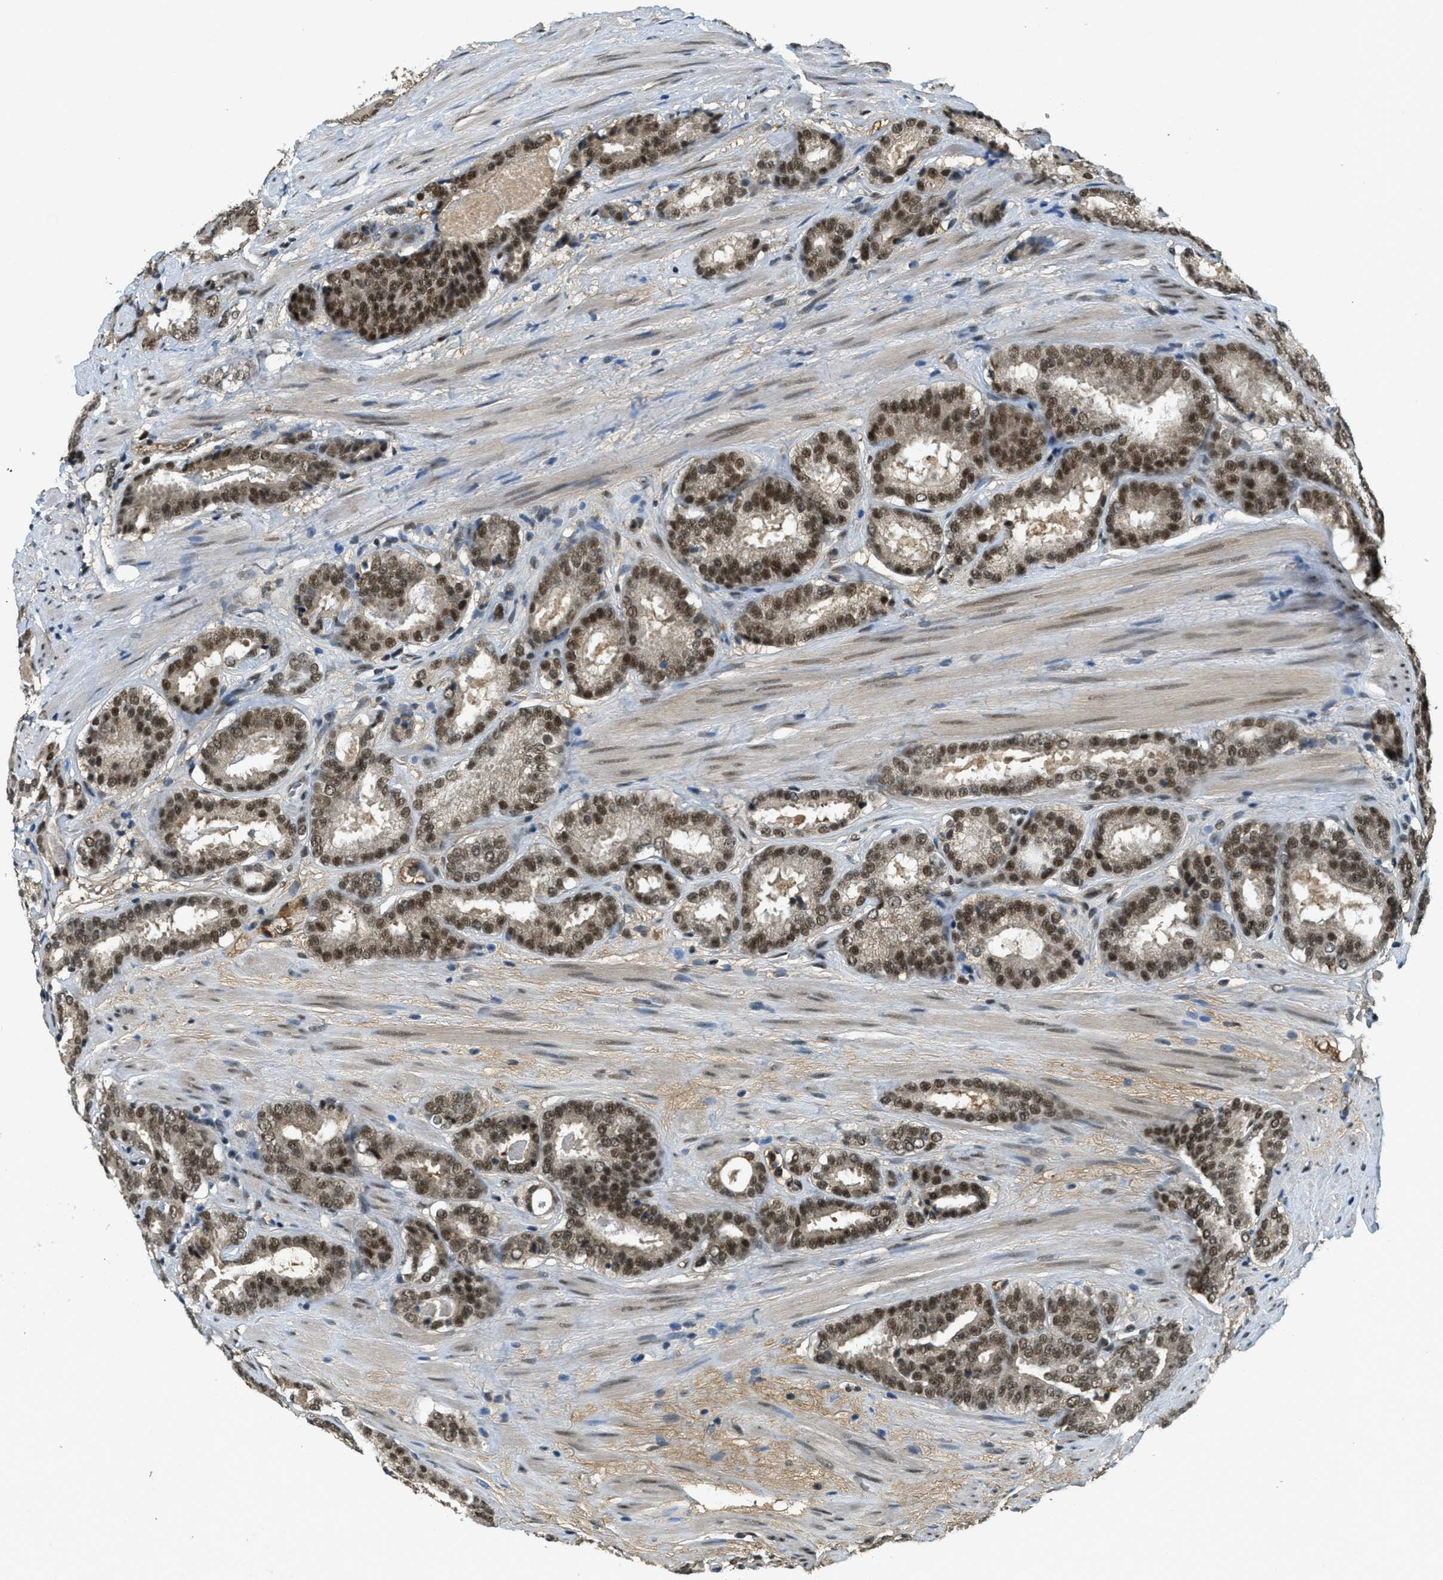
{"staining": {"intensity": "strong", "quantity": ">75%", "location": "nuclear"}, "tissue": "prostate cancer", "cell_type": "Tumor cells", "image_type": "cancer", "snomed": [{"axis": "morphology", "description": "Adenocarcinoma, Low grade"}, {"axis": "topography", "description": "Prostate"}], "caption": "Protein expression analysis of human prostate cancer (adenocarcinoma (low-grade)) reveals strong nuclear expression in approximately >75% of tumor cells.", "gene": "ZNF148", "patient": {"sex": "male", "age": 69}}